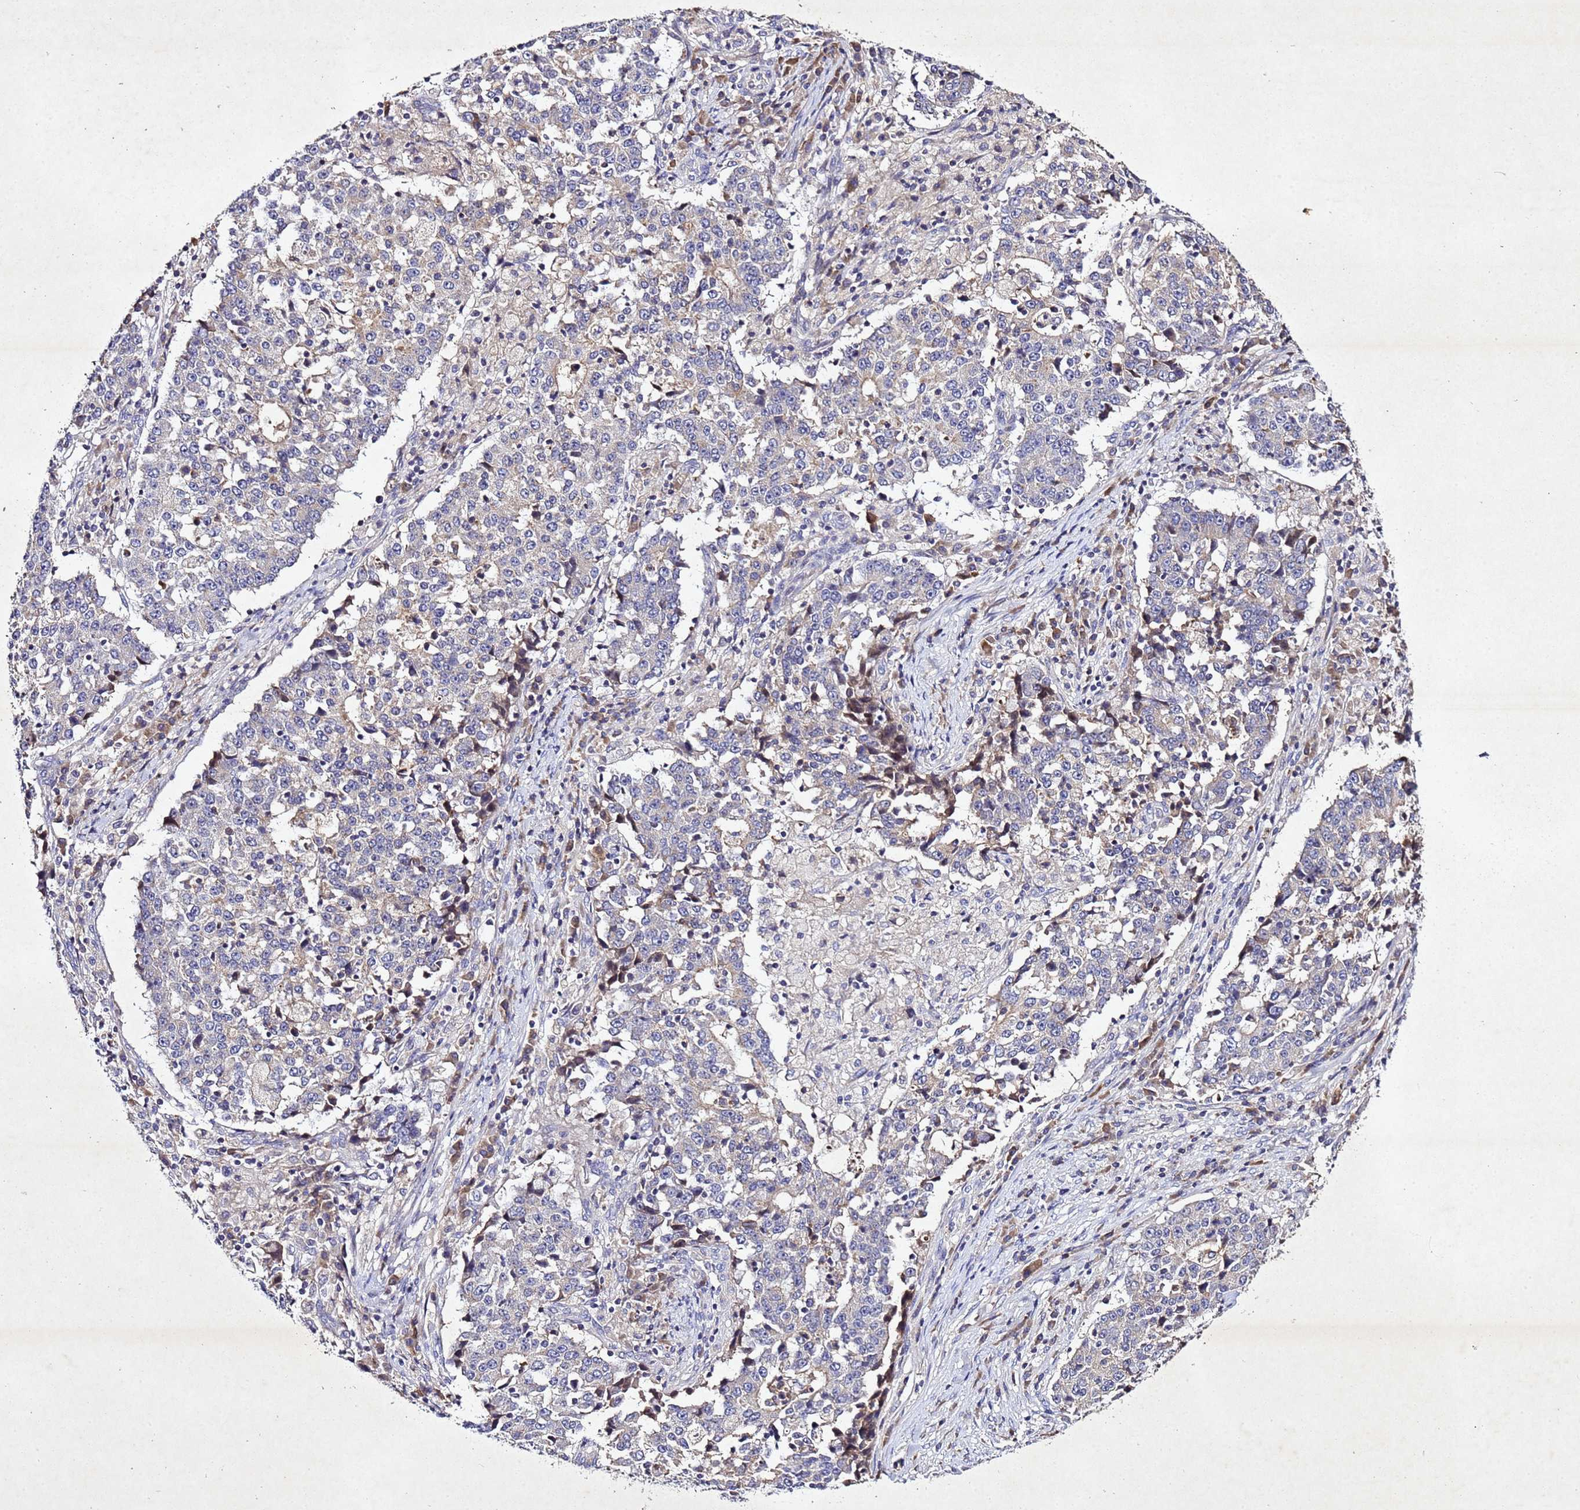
{"staining": {"intensity": "weak", "quantity": "<25%", "location": "cytoplasmic/membranous"}, "tissue": "stomach cancer", "cell_type": "Tumor cells", "image_type": "cancer", "snomed": [{"axis": "morphology", "description": "Adenocarcinoma, NOS"}, {"axis": "topography", "description": "Stomach"}], "caption": "Immunohistochemistry image of neoplastic tissue: stomach cancer stained with DAB displays no significant protein positivity in tumor cells.", "gene": "SV2B", "patient": {"sex": "male", "age": 59}}